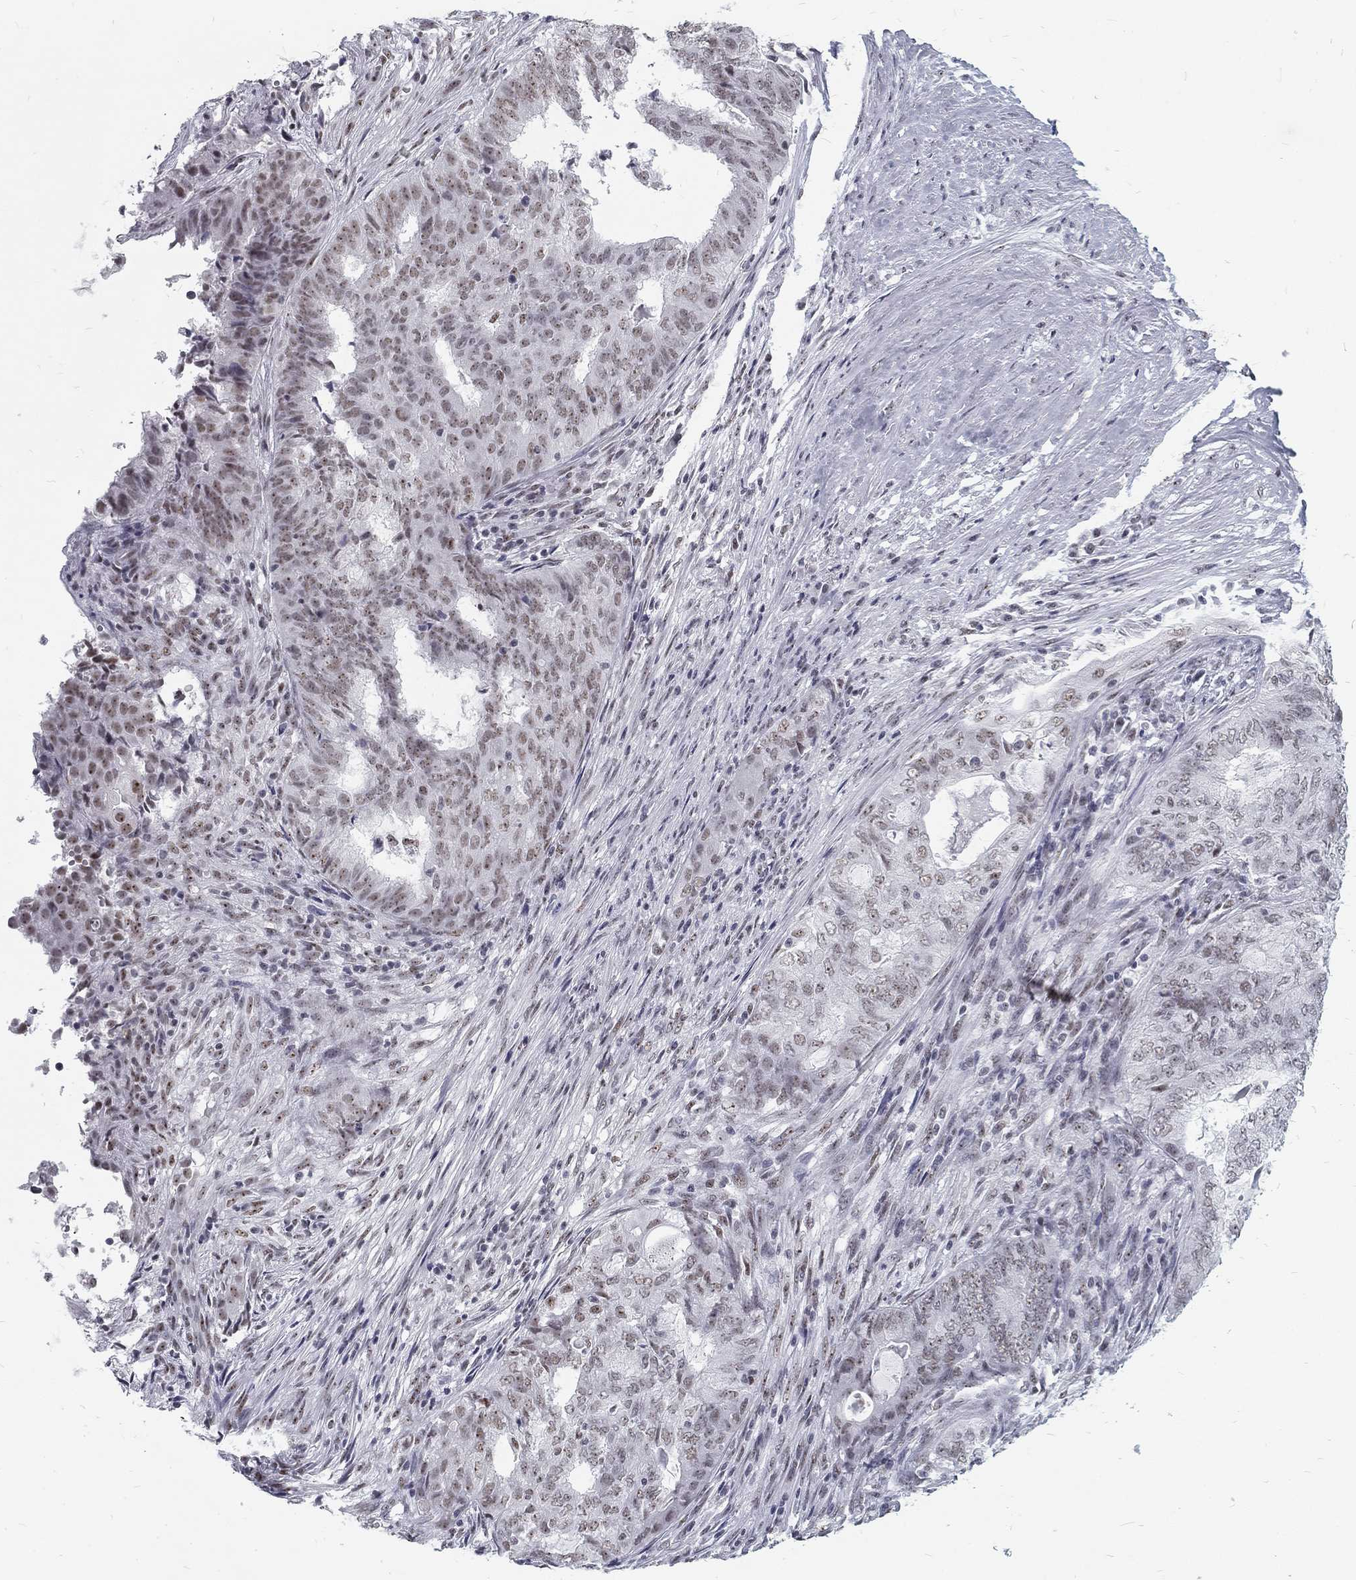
{"staining": {"intensity": "negative", "quantity": "none", "location": "none"}, "tissue": "endometrial cancer", "cell_type": "Tumor cells", "image_type": "cancer", "snomed": [{"axis": "morphology", "description": "Adenocarcinoma, NOS"}, {"axis": "topography", "description": "Endometrium"}], "caption": "Tumor cells are negative for protein expression in human endometrial adenocarcinoma.", "gene": "SNORC", "patient": {"sex": "female", "age": 62}}